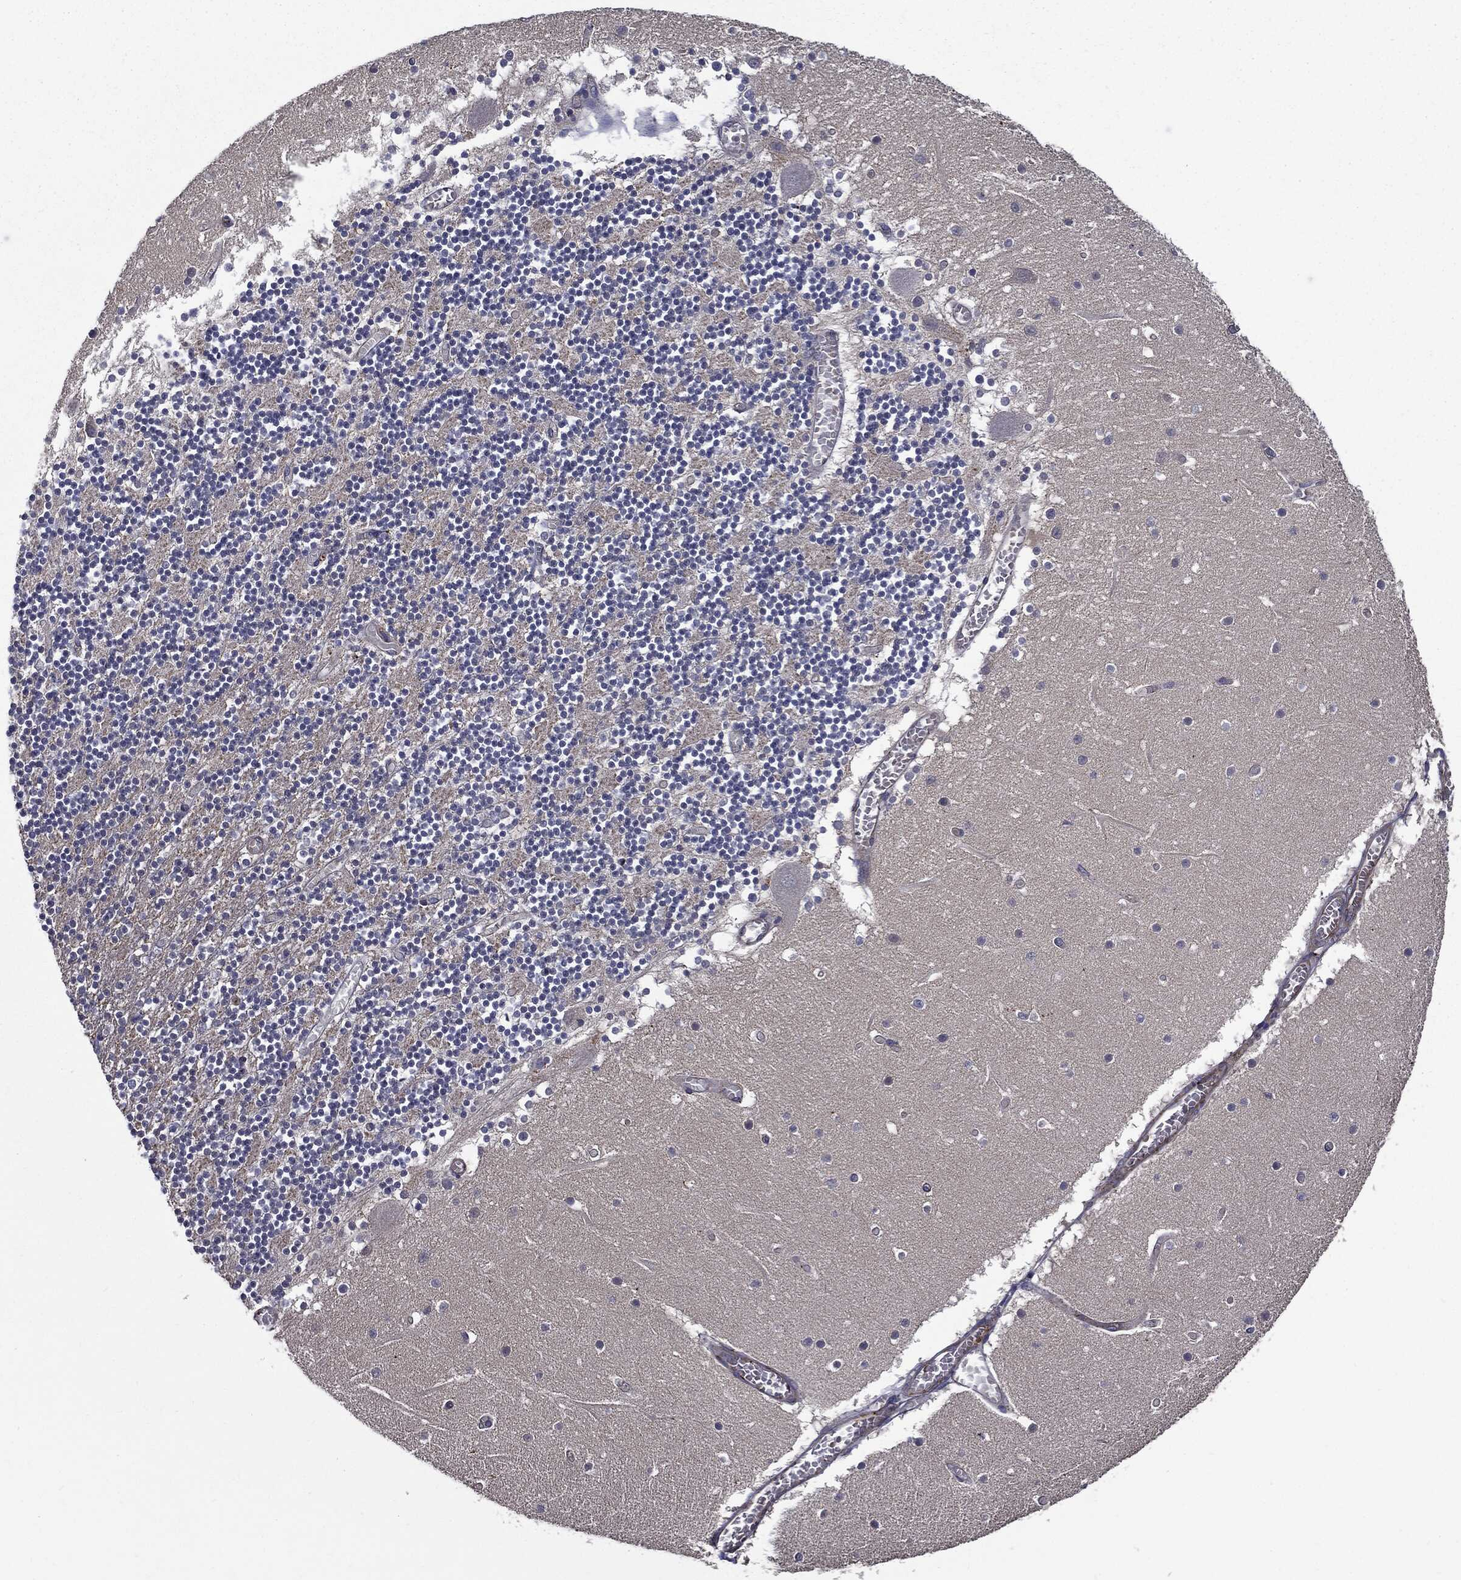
{"staining": {"intensity": "negative", "quantity": "none", "location": "none"}, "tissue": "cerebellum", "cell_type": "Cells in granular layer", "image_type": "normal", "snomed": [{"axis": "morphology", "description": "Normal tissue, NOS"}, {"axis": "topography", "description": "Cerebellum"}], "caption": "The histopathology image displays no significant expression in cells in granular layer of cerebellum. (Stains: DAB (3,3'-diaminobenzidine) immunohistochemistry with hematoxylin counter stain, Microscopy: brightfield microscopy at high magnification).", "gene": "PDCD6IP", "patient": {"sex": "female", "age": 28}}